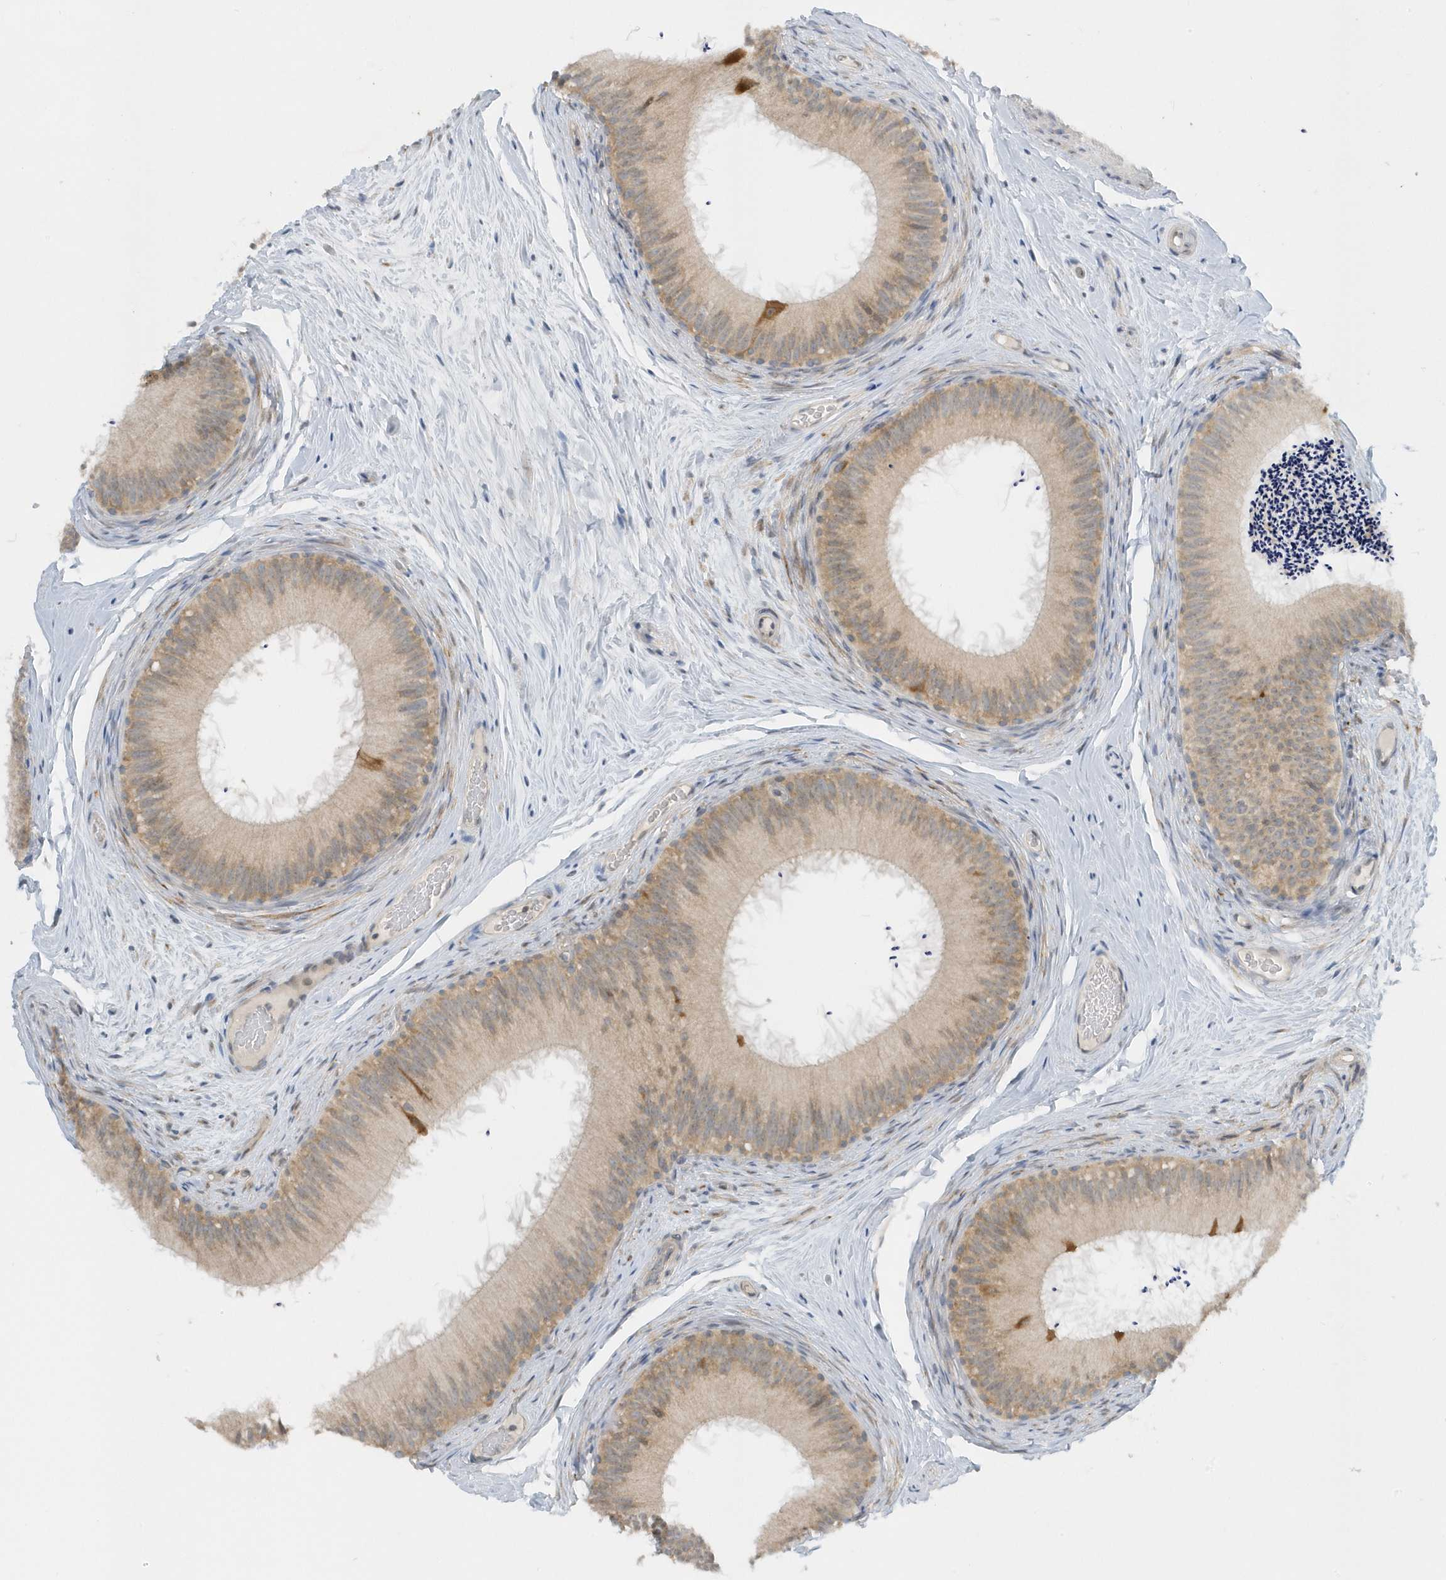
{"staining": {"intensity": "moderate", "quantity": "25%-75%", "location": "cytoplasmic/membranous"}, "tissue": "epididymis", "cell_type": "Glandular cells", "image_type": "normal", "snomed": [{"axis": "morphology", "description": "Normal tissue, NOS"}, {"axis": "topography", "description": "Epididymis"}], "caption": "The micrograph reveals a brown stain indicating the presence of a protein in the cytoplasmic/membranous of glandular cells in epididymis. Using DAB (3,3'-diaminobenzidine) (brown) and hematoxylin (blue) stains, captured at high magnification using brightfield microscopy.", "gene": "SCN3A", "patient": {"sex": "male", "age": 50}}